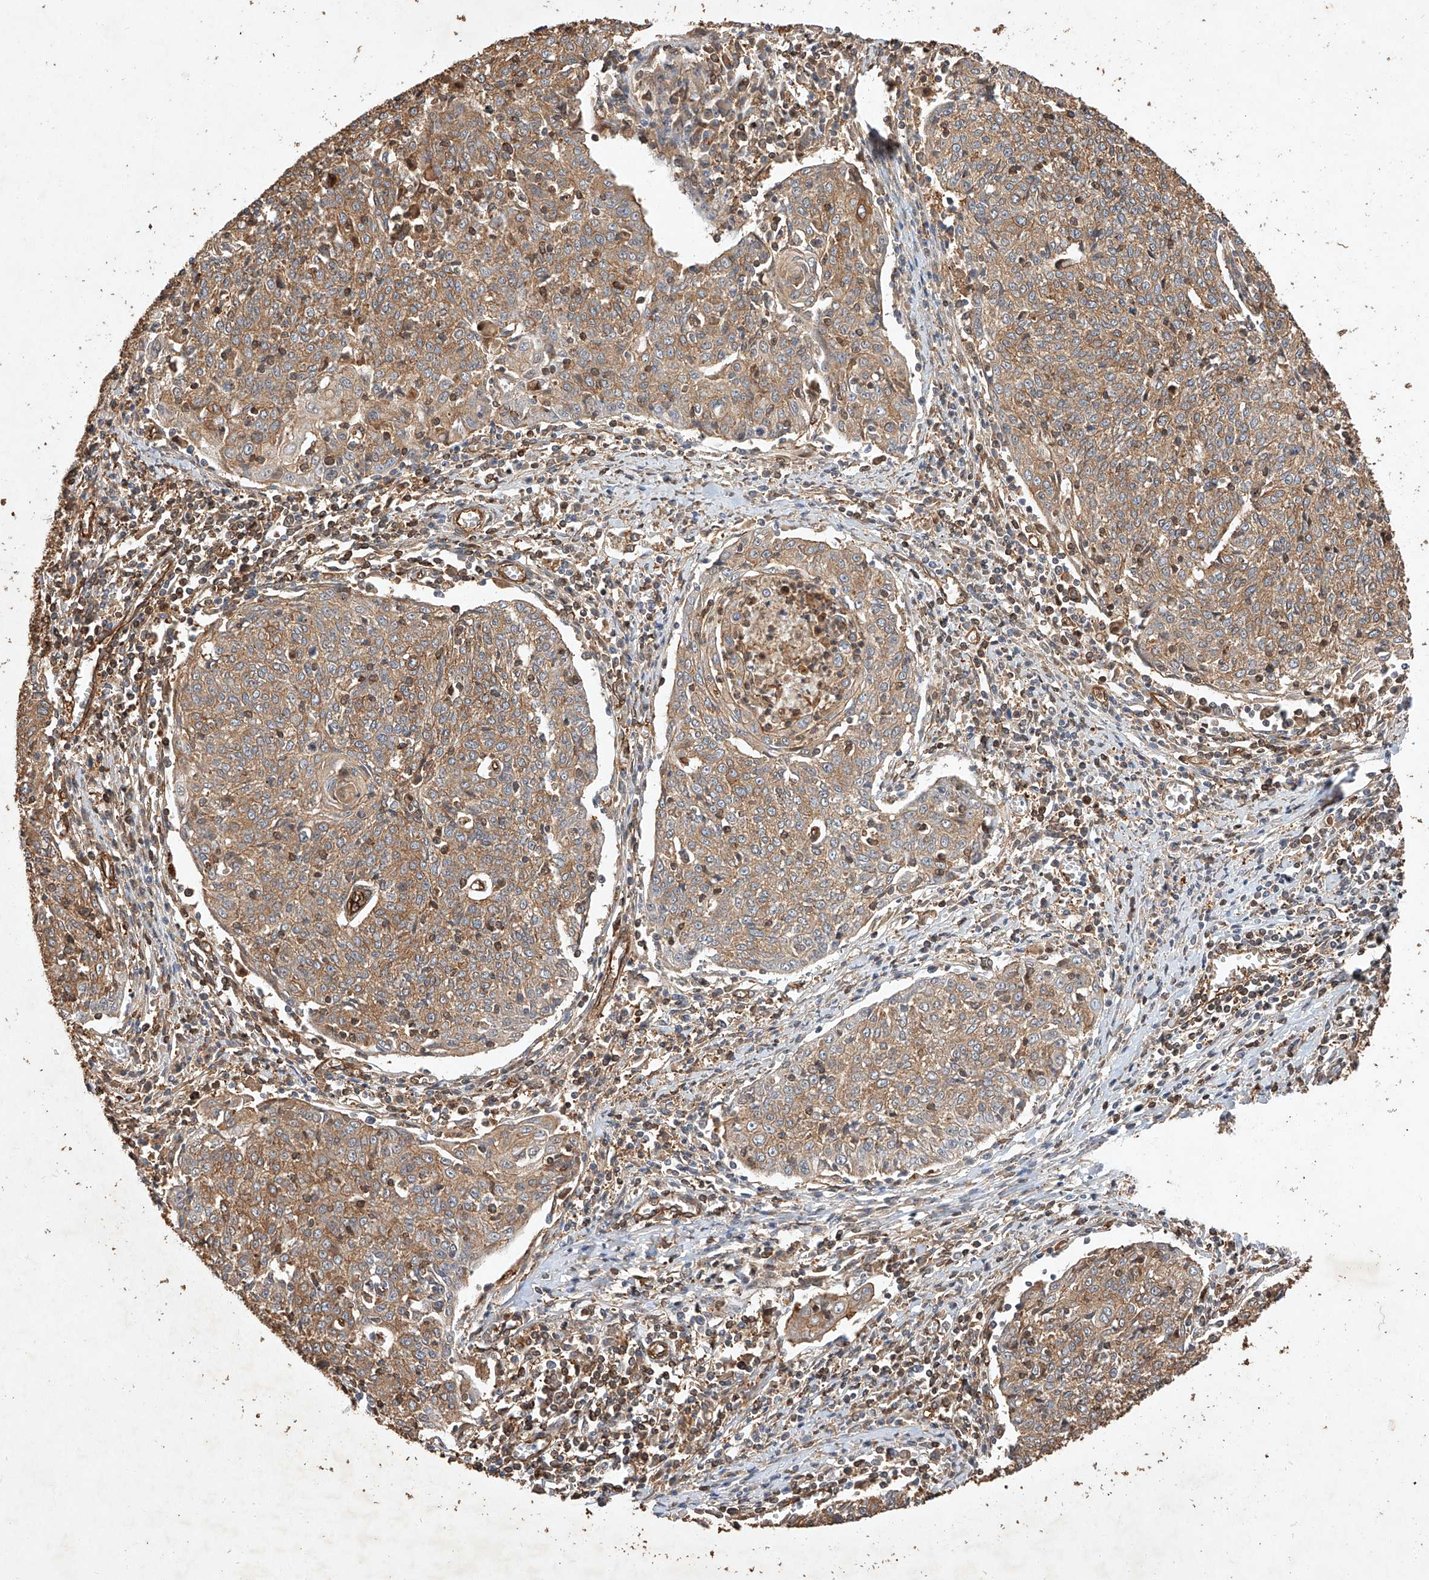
{"staining": {"intensity": "moderate", "quantity": ">75%", "location": "cytoplasmic/membranous"}, "tissue": "cervical cancer", "cell_type": "Tumor cells", "image_type": "cancer", "snomed": [{"axis": "morphology", "description": "Squamous cell carcinoma, NOS"}, {"axis": "topography", "description": "Cervix"}], "caption": "A brown stain highlights moderate cytoplasmic/membranous positivity of a protein in cervical cancer tumor cells.", "gene": "GHDC", "patient": {"sex": "female", "age": 48}}